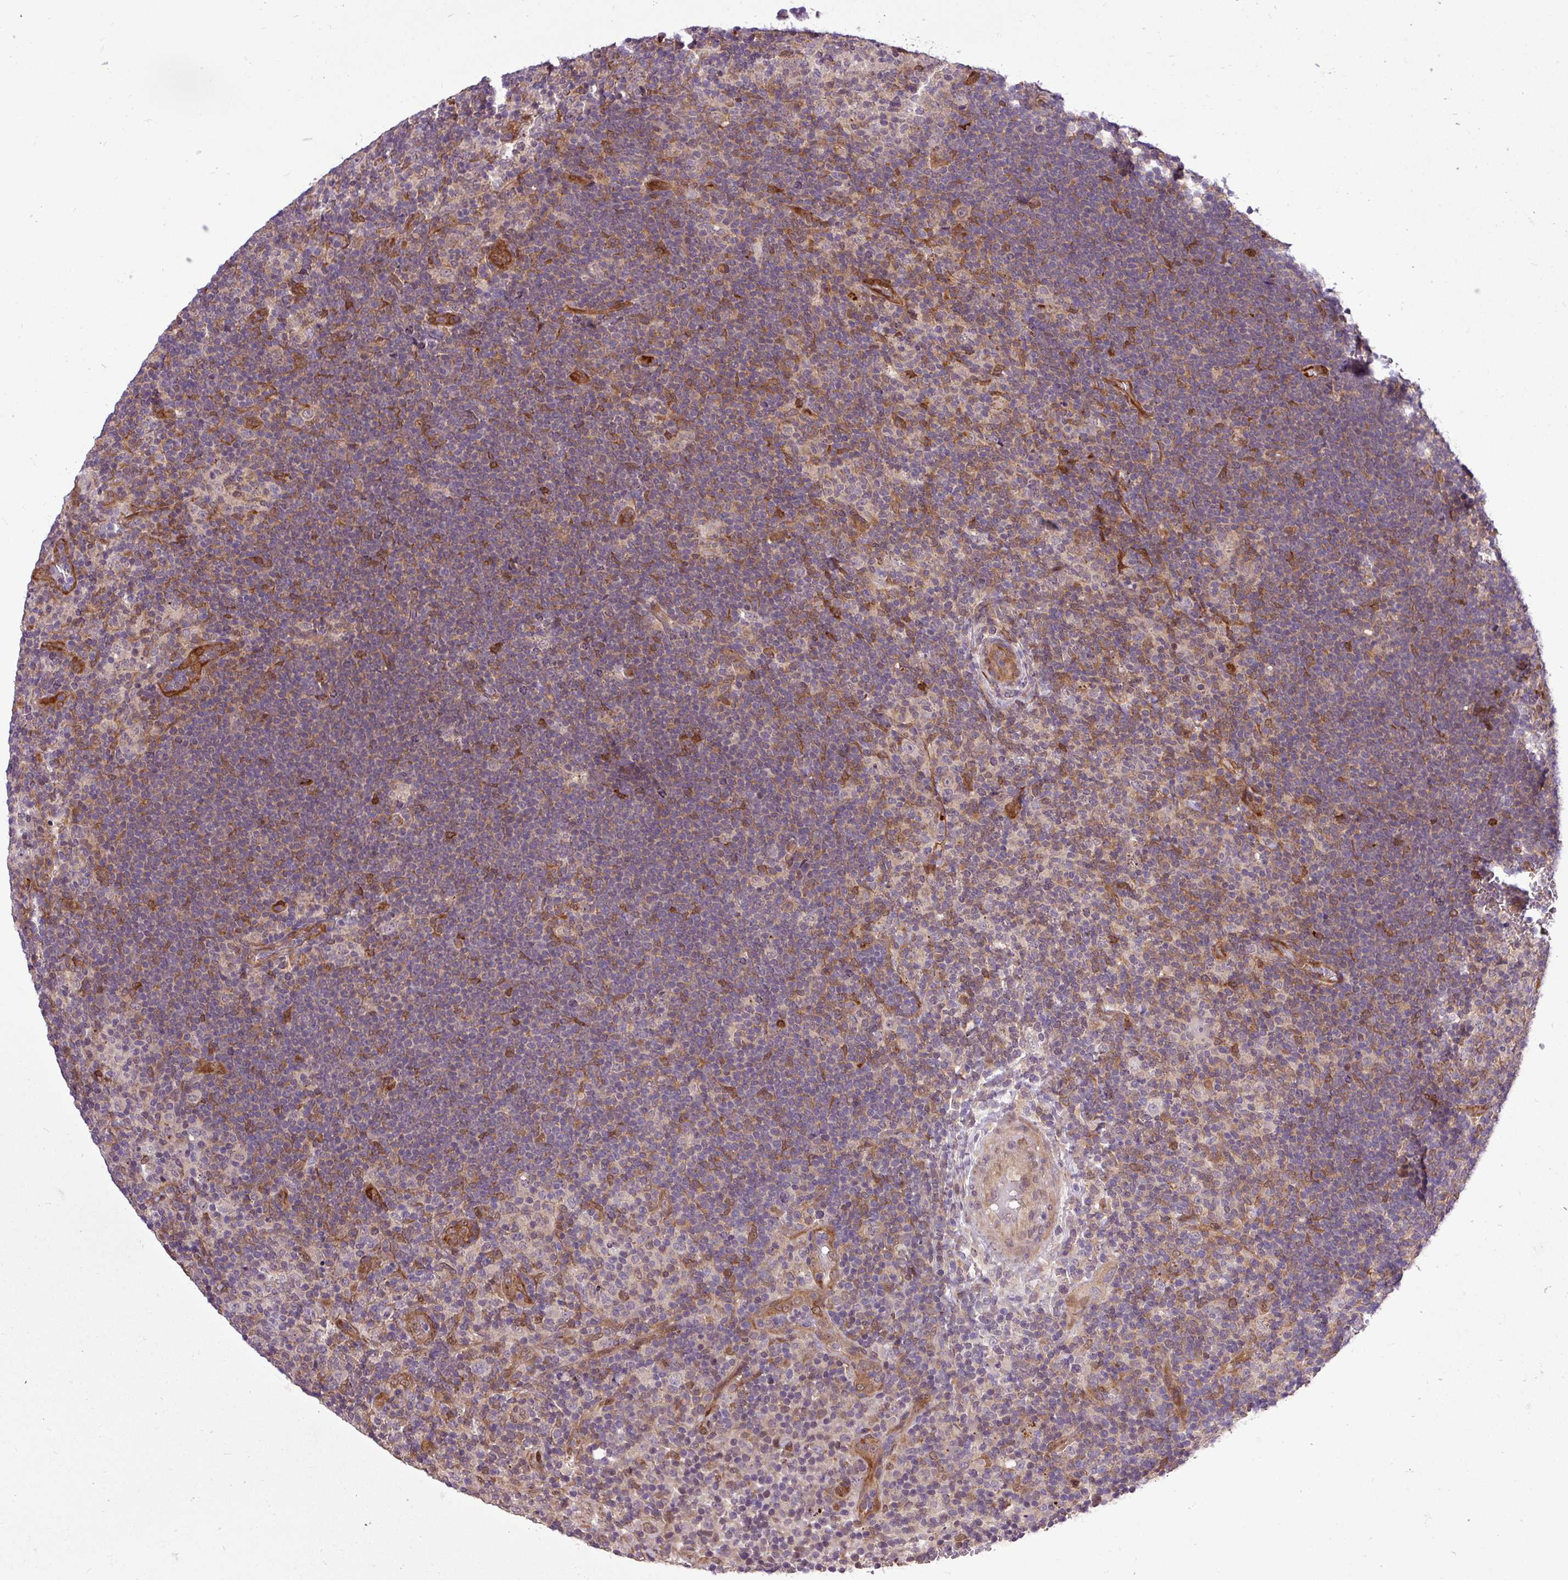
{"staining": {"intensity": "negative", "quantity": "none", "location": "none"}, "tissue": "lymphoma", "cell_type": "Tumor cells", "image_type": "cancer", "snomed": [{"axis": "morphology", "description": "Hodgkin's disease, NOS"}, {"axis": "topography", "description": "Lymph node"}], "caption": "This micrograph is of lymphoma stained with immunohistochemistry to label a protein in brown with the nuclei are counter-stained blue. There is no staining in tumor cells.", "gene": "CARHSP1", "patient": {"sex": "female", "age": 57}}